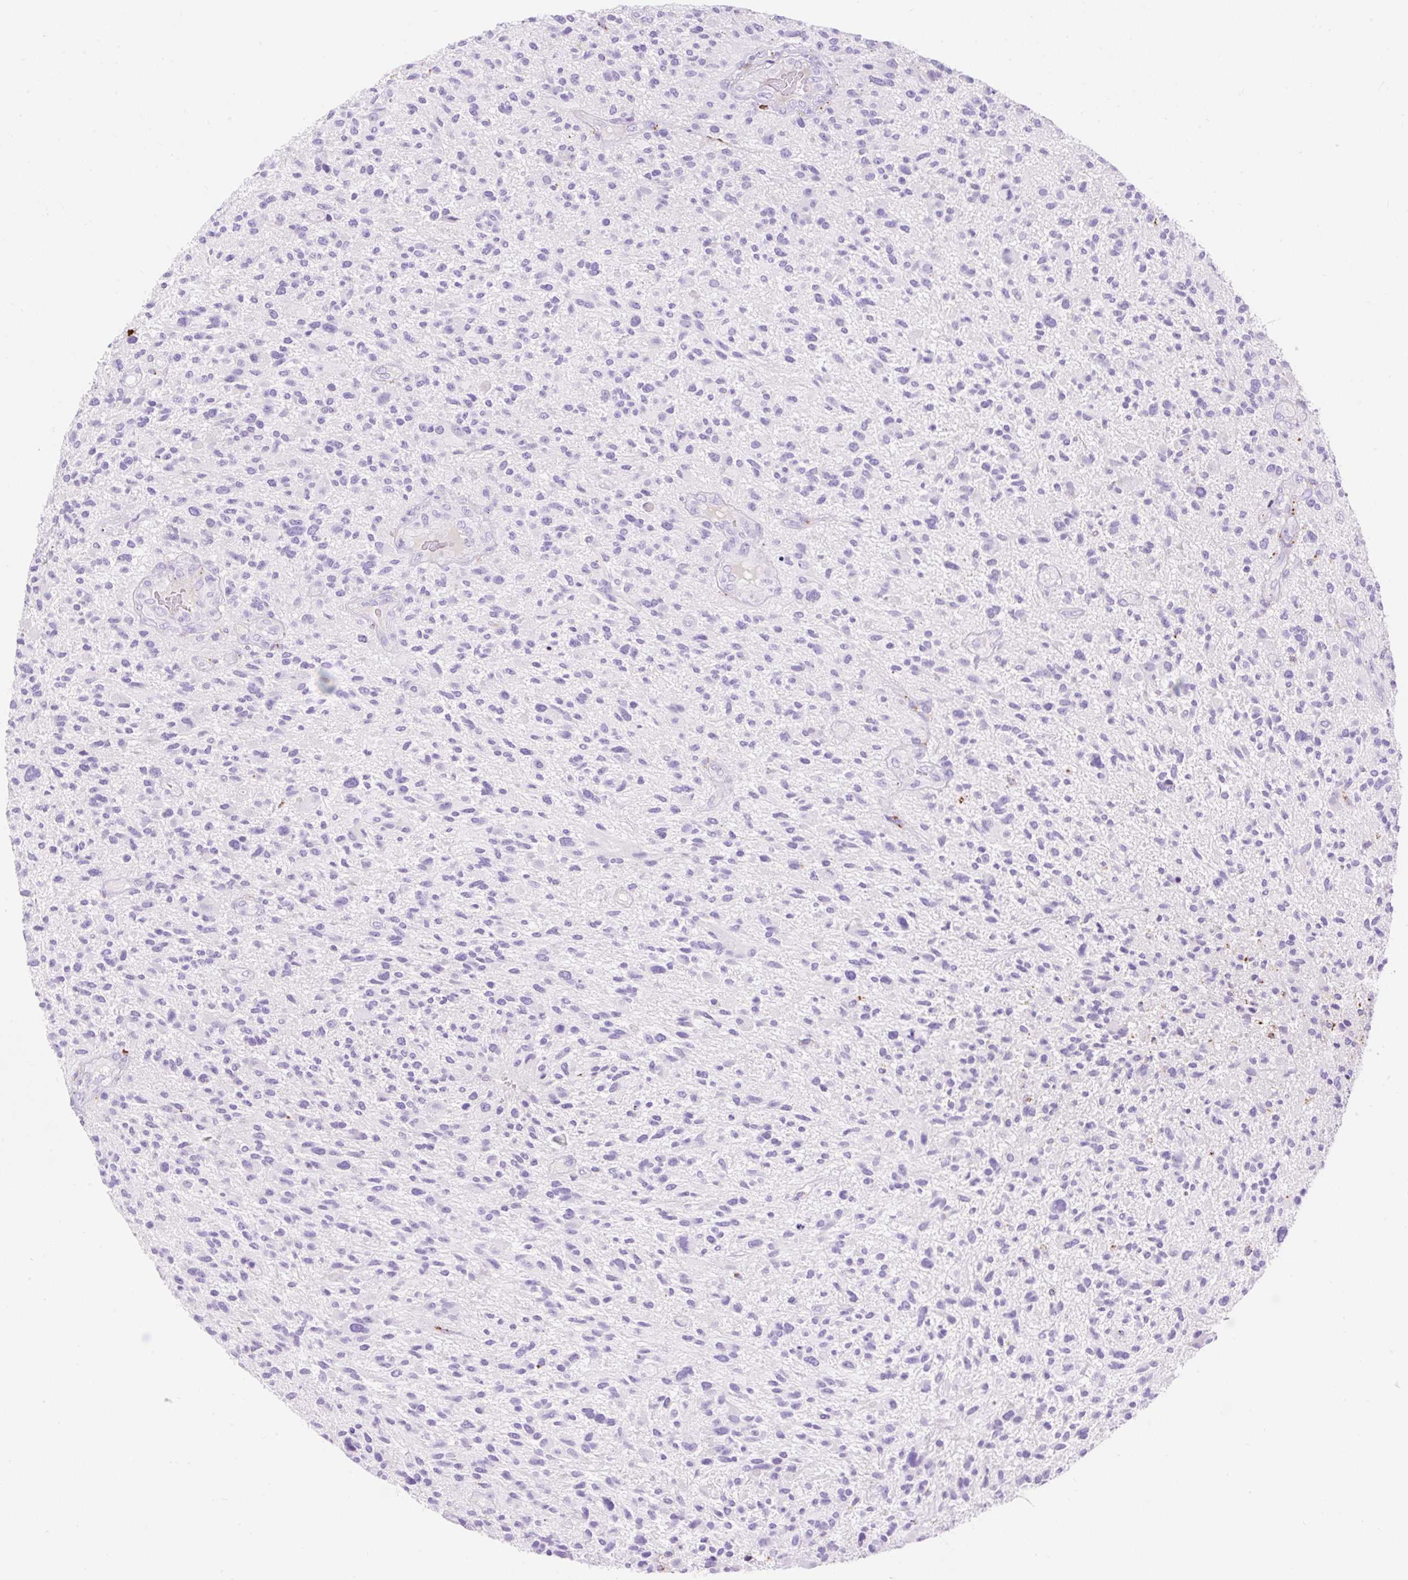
{"staining": {"intensity": "negative", "quantity": "none", "location": "none"}, "tissue": "glioma", "cell_type": "Tumor cells", "image_type": "cancer", "snomed": [{"axis": "morphology", "description": "Glioma, malignant, High grade"}, {"axis": "topography", "description": "Brain"}], "caption": "IHC of human glioma demonstrates no positivity in tumor cells.", "gene": "HEXB", "patient": {"sex": "male", "age": 47}}